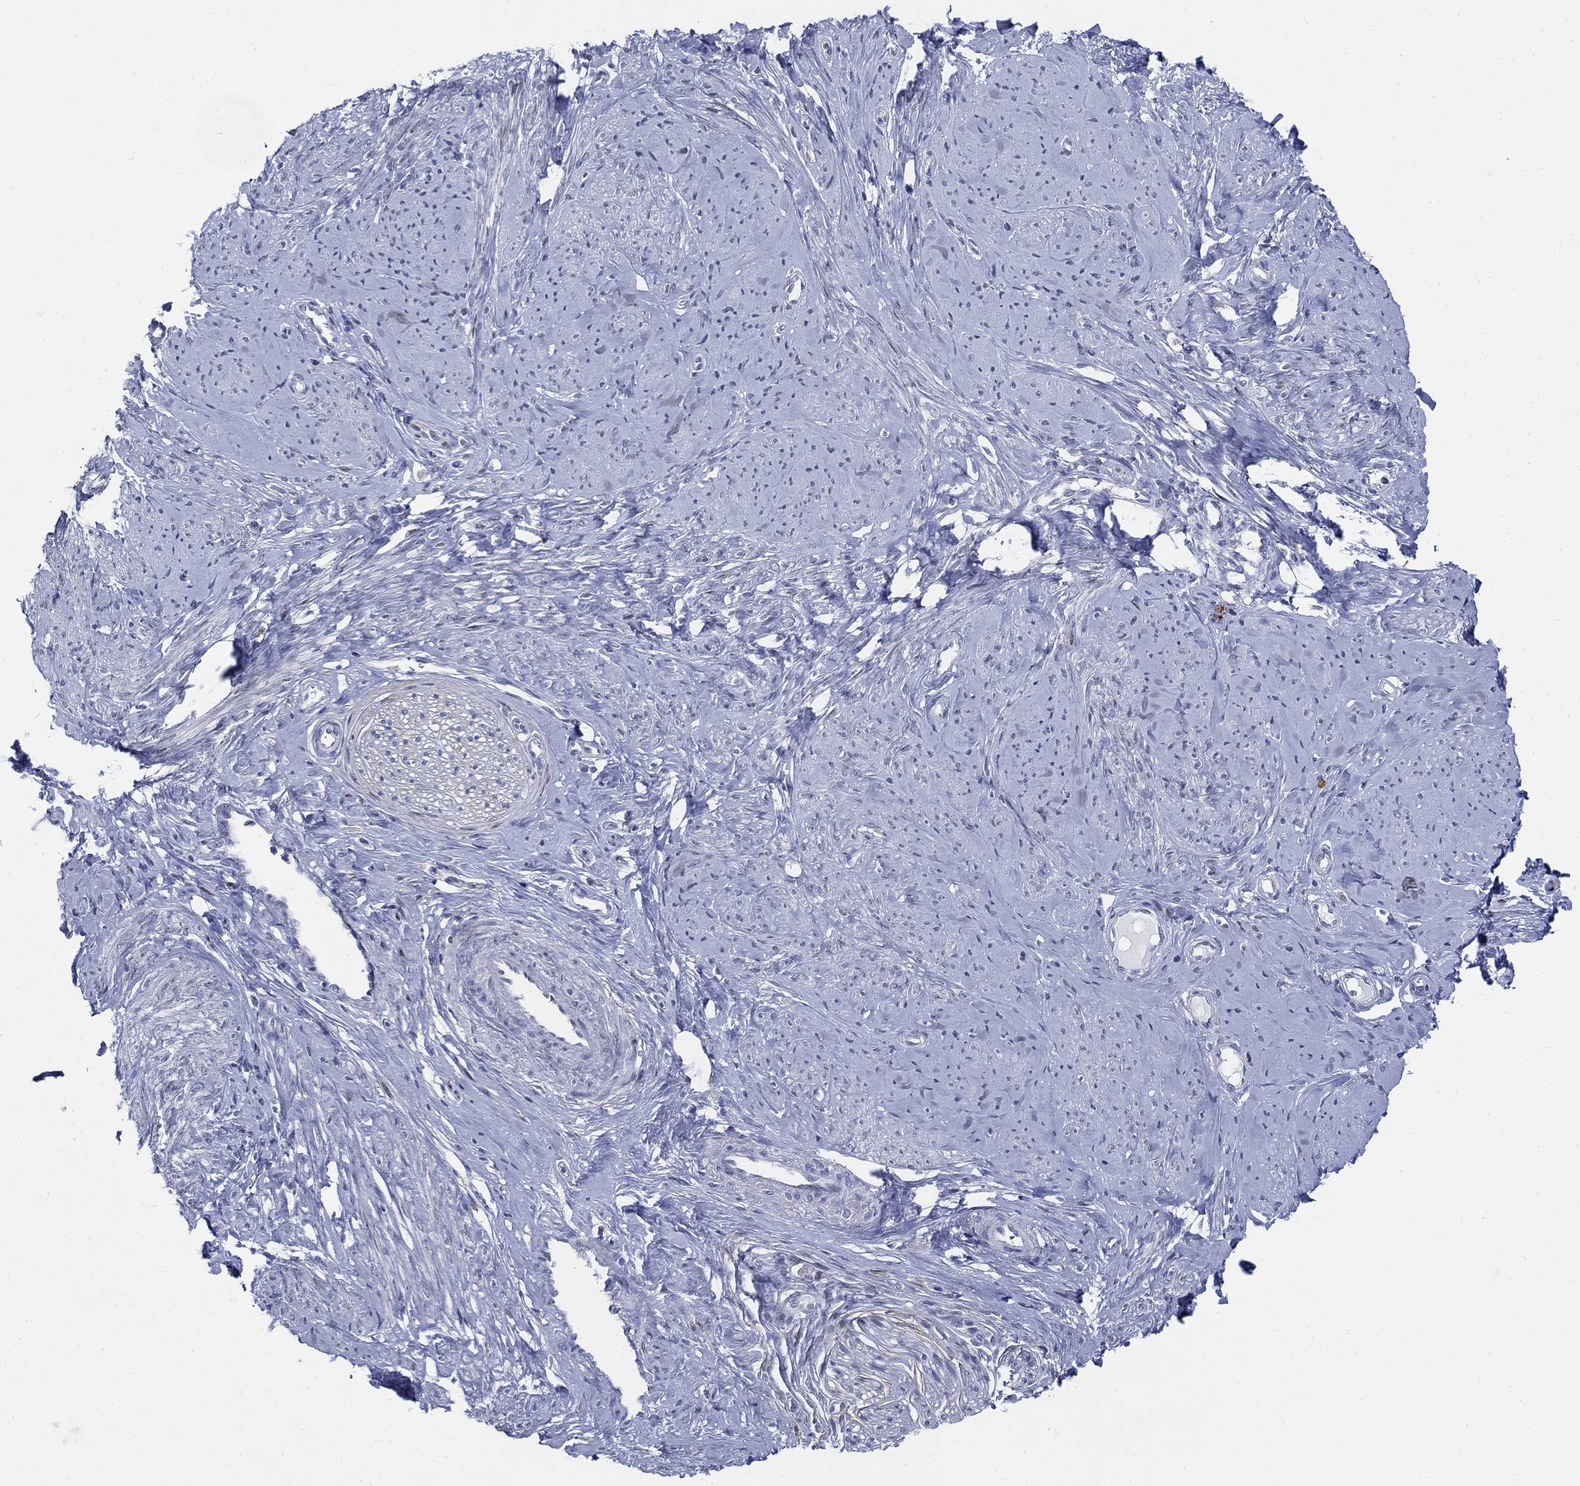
{"staining": {"intensity": "negative", "quantity": "none", "location": "none"}, "tissue": "smooth muscle", "cell_type": "Smooth muscle cells", "image_type": "normal", "snomed": [{"axis": "morphology", "description": "Normal tissue, NOS"}, {"axis": "topography", "description": "Smooth muscle"}], "caption": "Immunohistochemistry (IHC) micrograph of unremarkable human smooth muscle stained for a protein (brown), which reveals no staining in smooth muscle cells.", "gene": "MYO3A", "patient": {"sex": "female", "age": 48}}